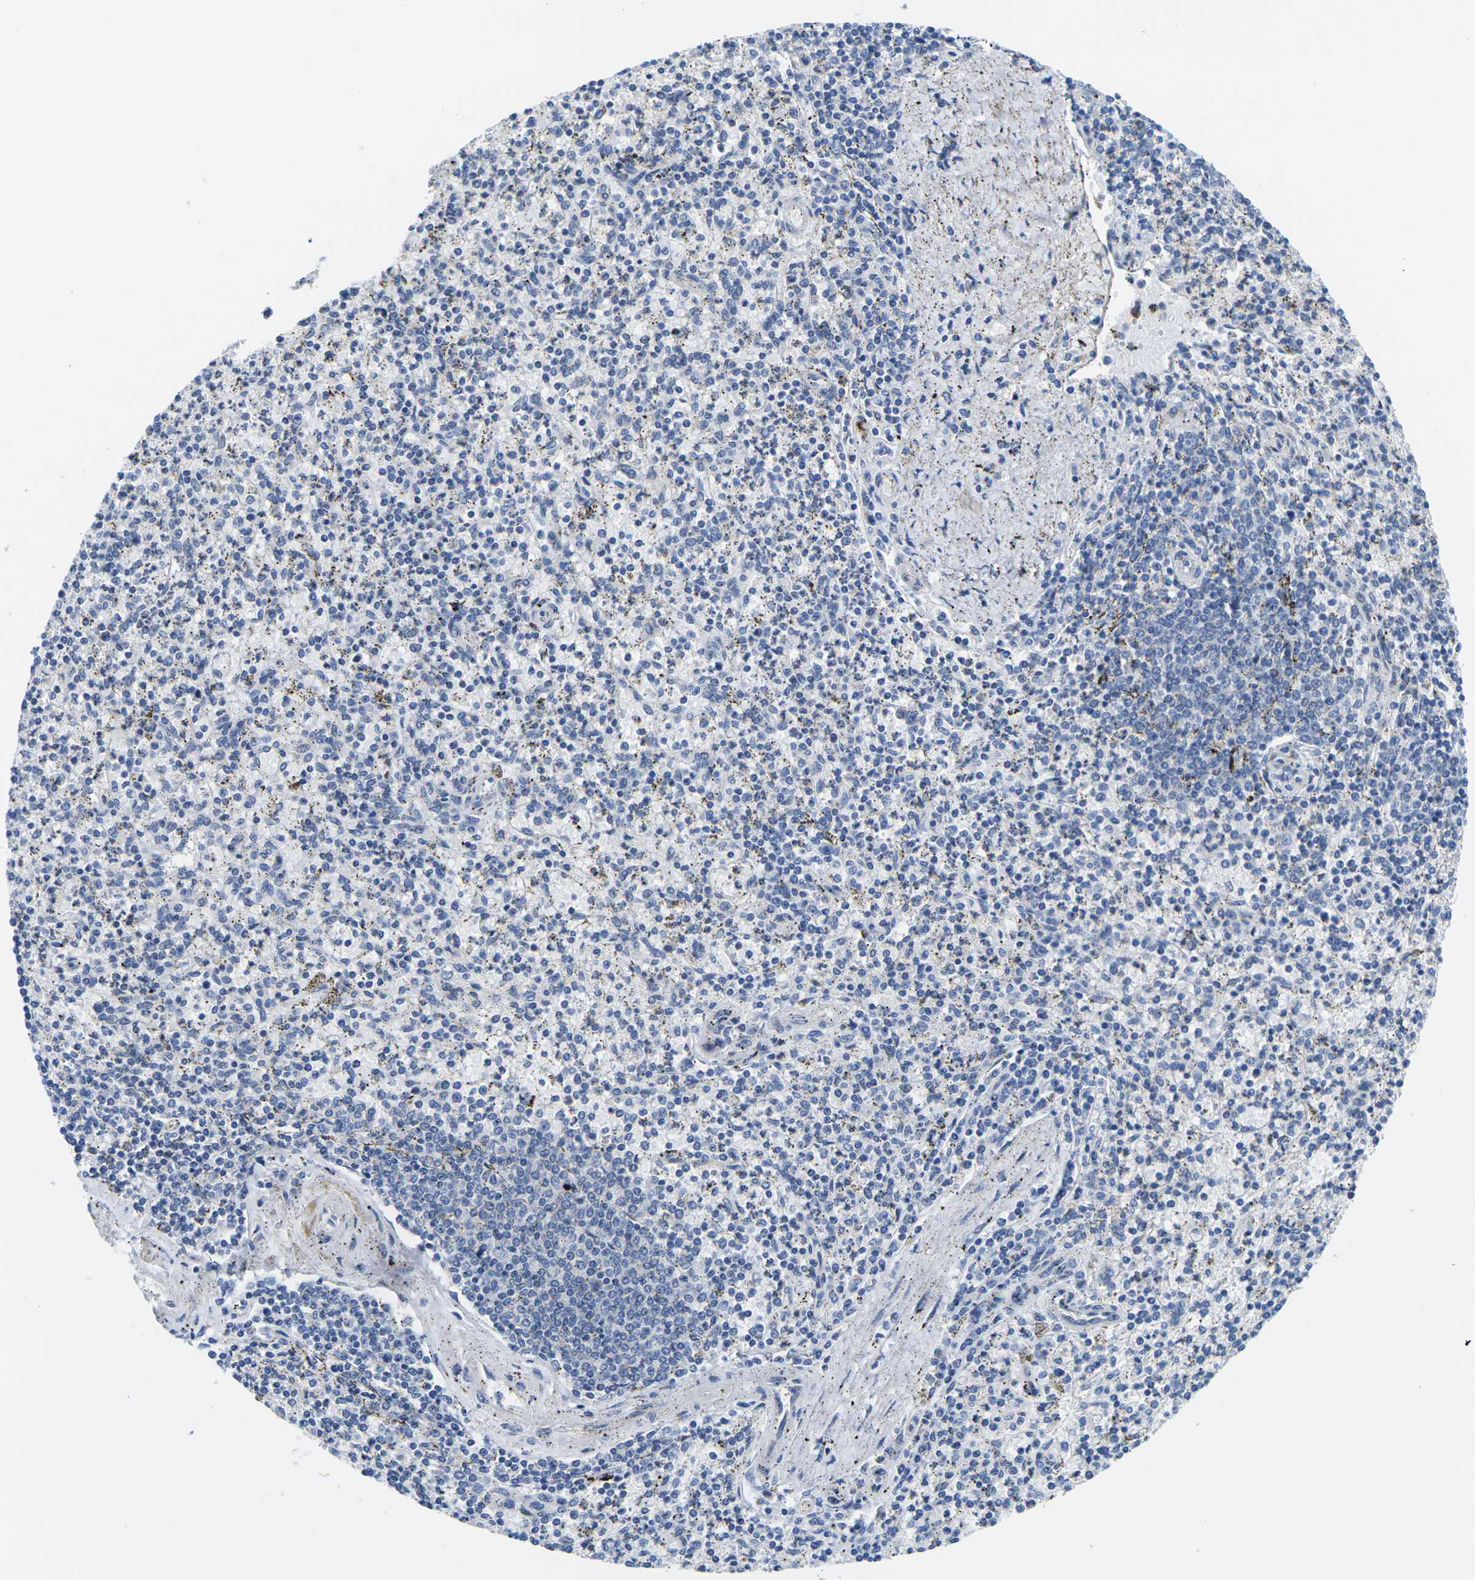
{"staining": {"intensity": "negative", "quantity": "none", "location": "none"}, "tissue": "spleen", "cell_type": "Cells in red pulp", "image_type": "normal", "snomed": [{"axis": "morphology", "description": "Normal tissue, NOS"}, {"axis": "topography", "description": "Spleen"}], "caption": "The micrograph exhibits no significant expression in cells in red pulp of spleen.", "gene": "CRK", "patient": {"sex": "male", "age": 72}}